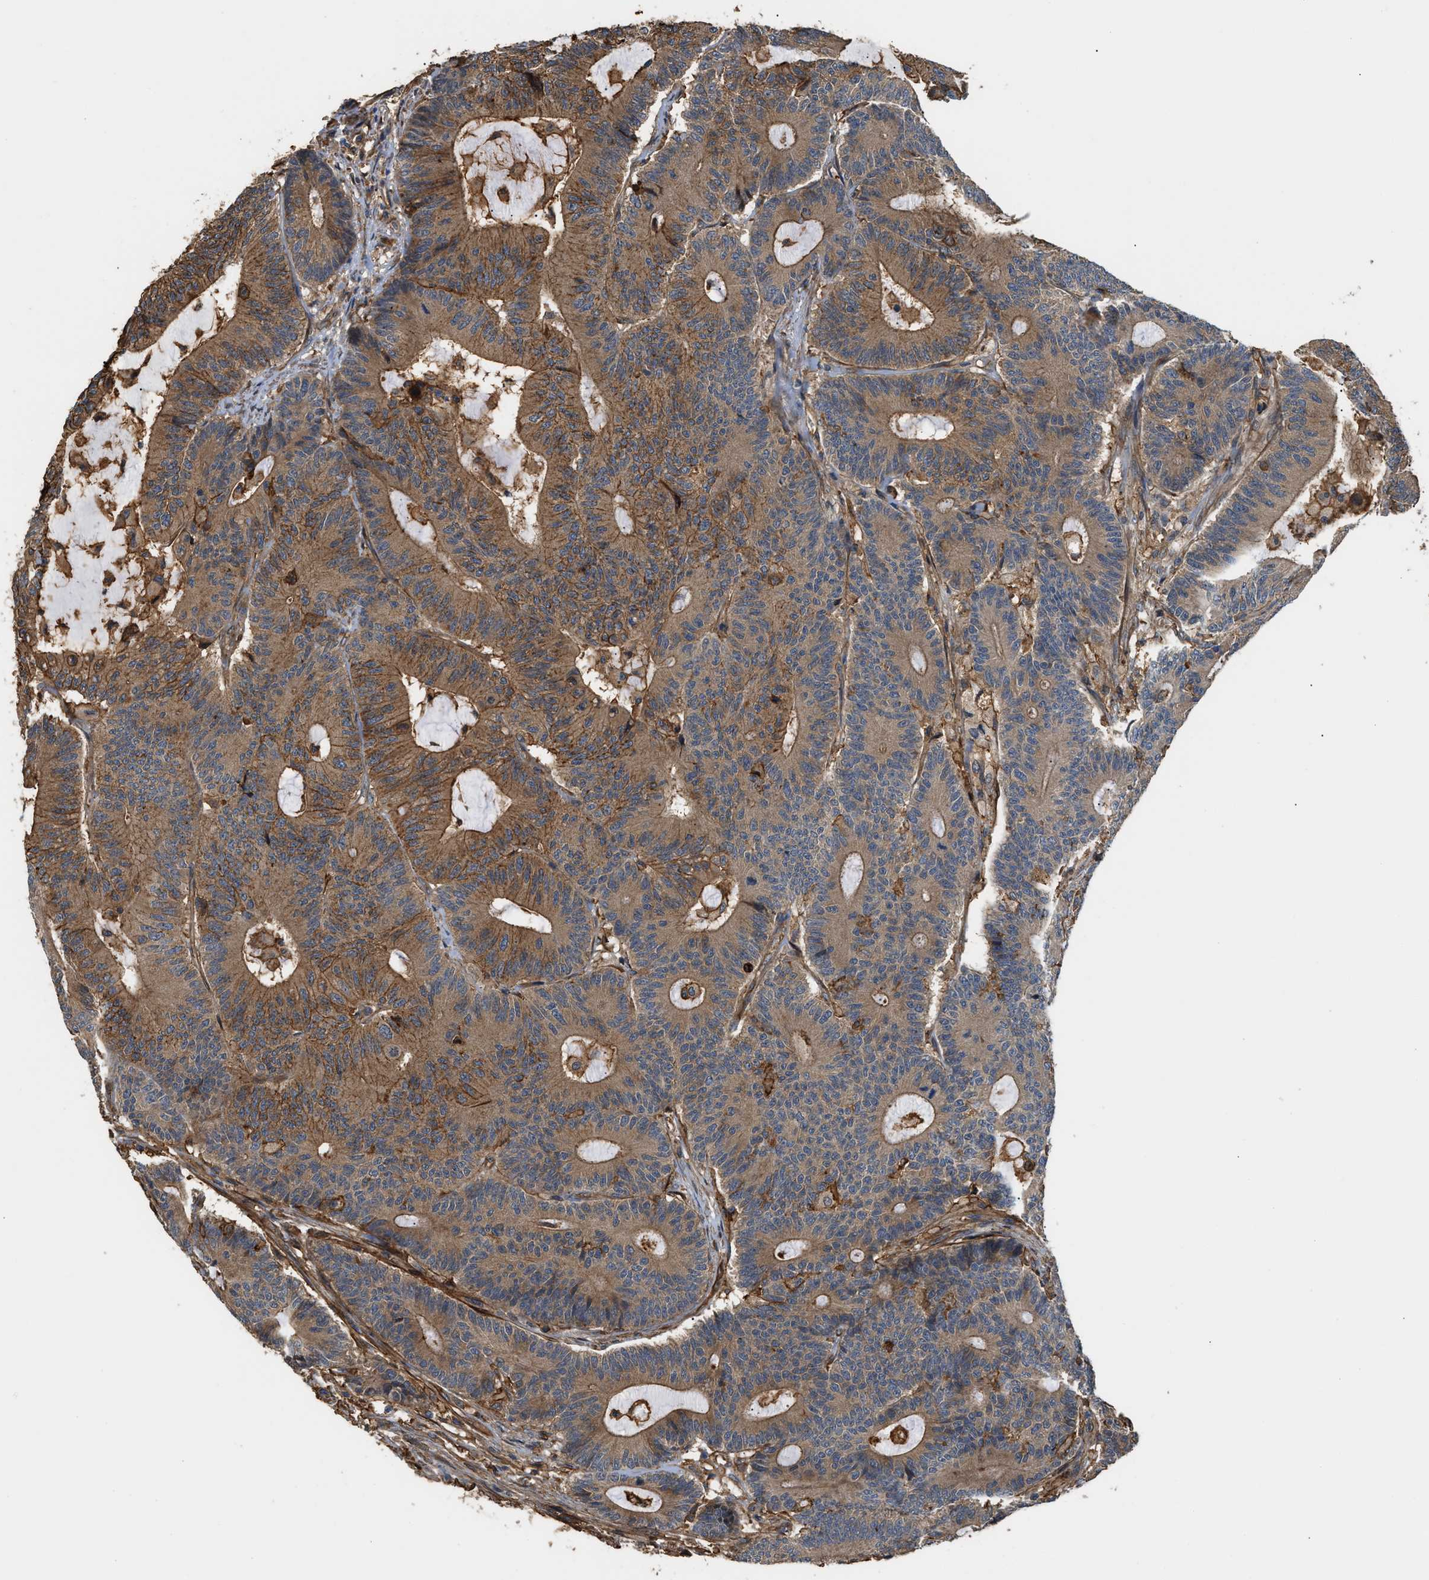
{"staining": {"intensity": "moderate", "quantity": ">75%", "location": "cytoplasmic/membranous"}, "tissue": "colorectal cancer", "cell_type": "Tumor cells", "image_type": "cancer", "snomed": [{"axis": "morphology", "description": "Adenocarcinoma, NOS"}, {"axis": "topography", "description": "Colon"}], "caption": "Human colorectal adenocarcinoma stained with a brown dye reveals moderate cytoplasmic/membranous positive expression in approximately >75% of tumor cells.", "gene": "DDHD2", "patient": {"sex": "female", "age": 84}}